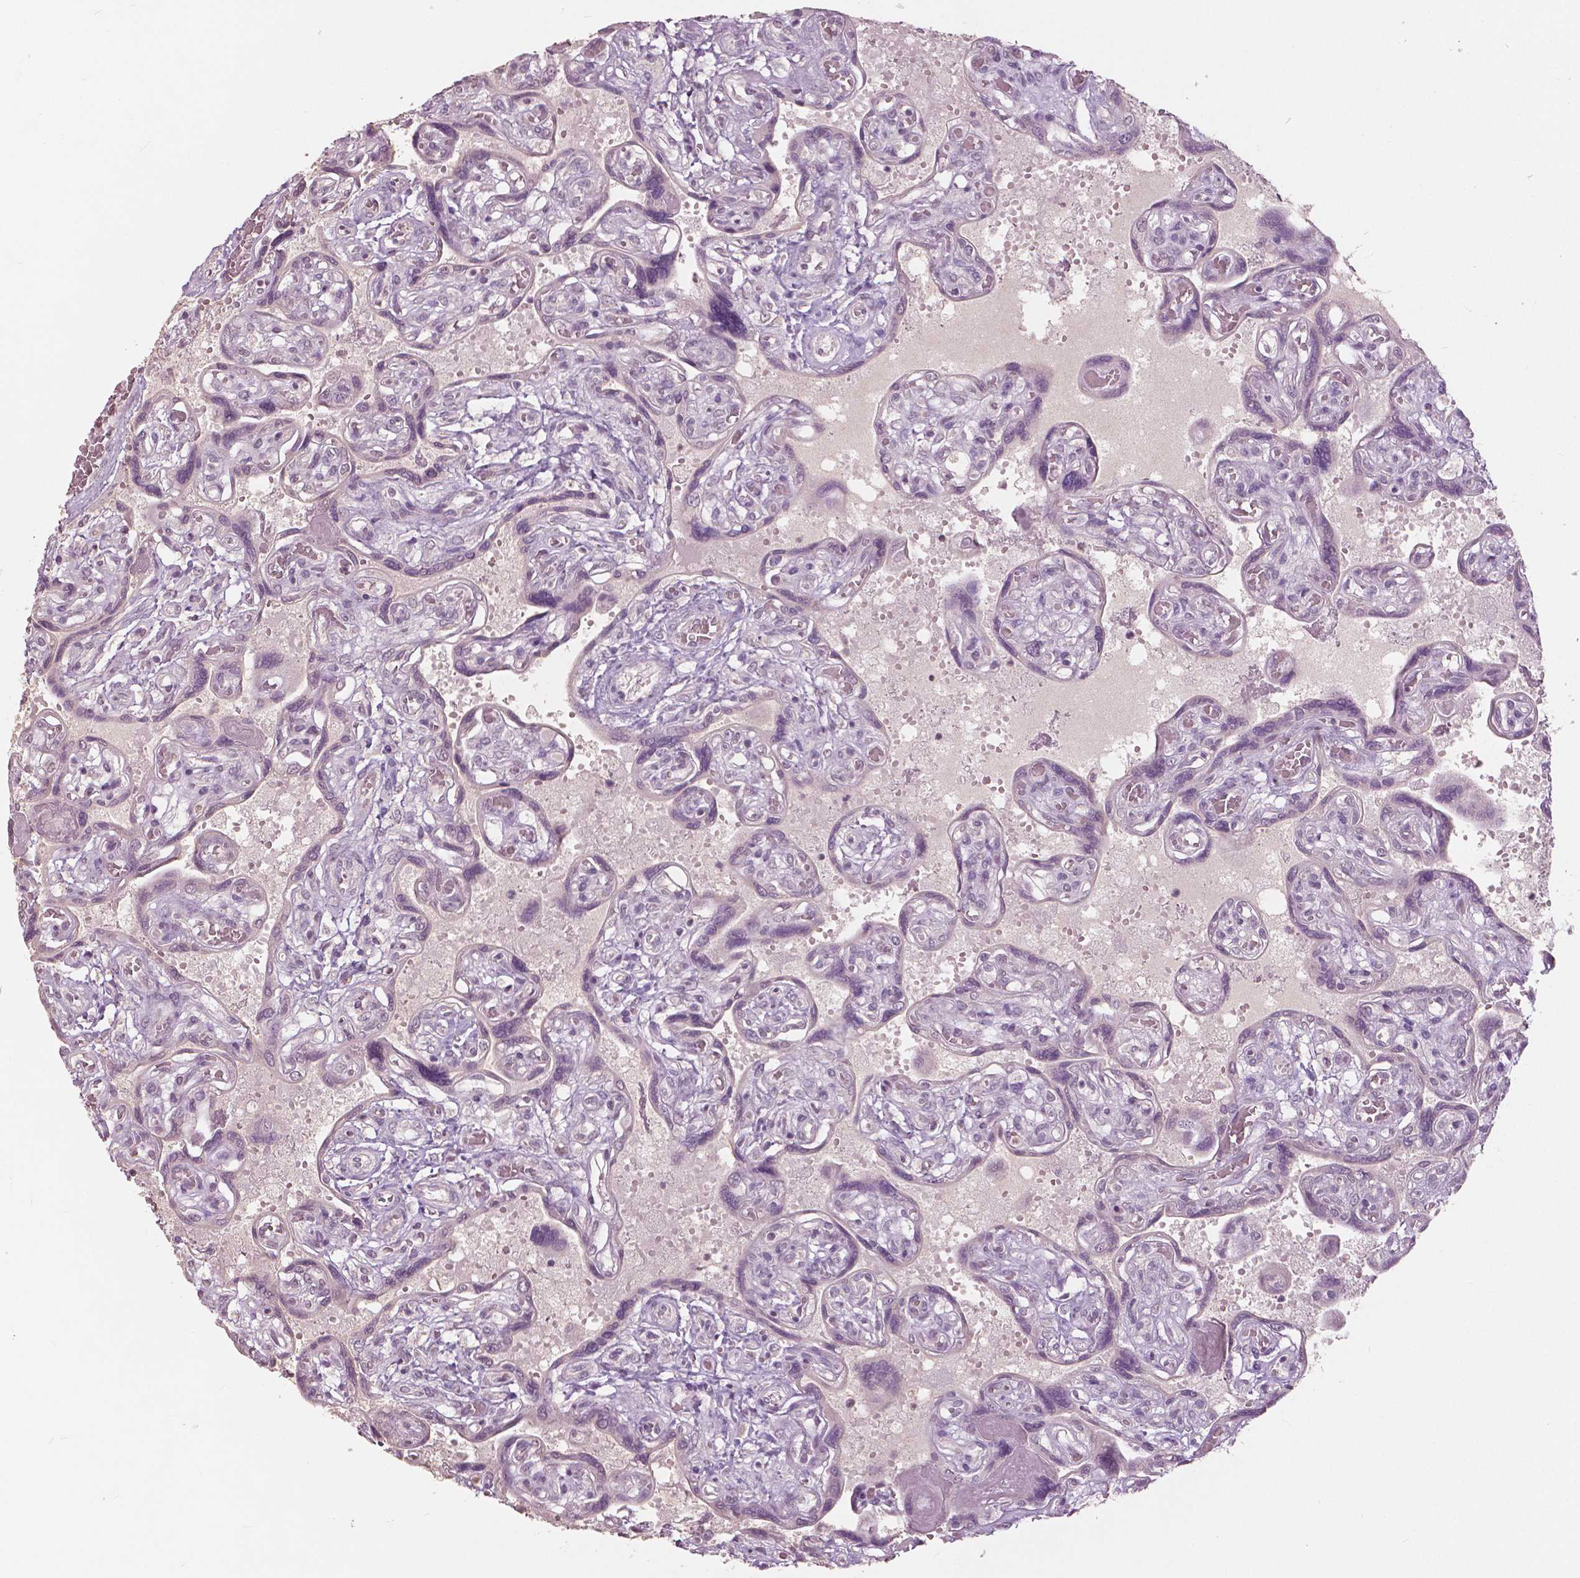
{"staining": {"intensity": "negative", "quantity": "none", "location": "none"}, "tissue": "placenta", "cell_type": "Decidual cells", "image_type": "normal", "snomed": [{"axis": "morphology", "description": "Normal tissue, NOS"}, {"axis": "topography", "description": "Placenta"}], "caption": "Immunohistochemistry of normal human placenta reveals no expression in decidual cells. (DAB immunohistochemistry (IHC) with hematoxylin counter stain).", "gene": "NANOG", "patient": {"sex": "female", "age": 32}}